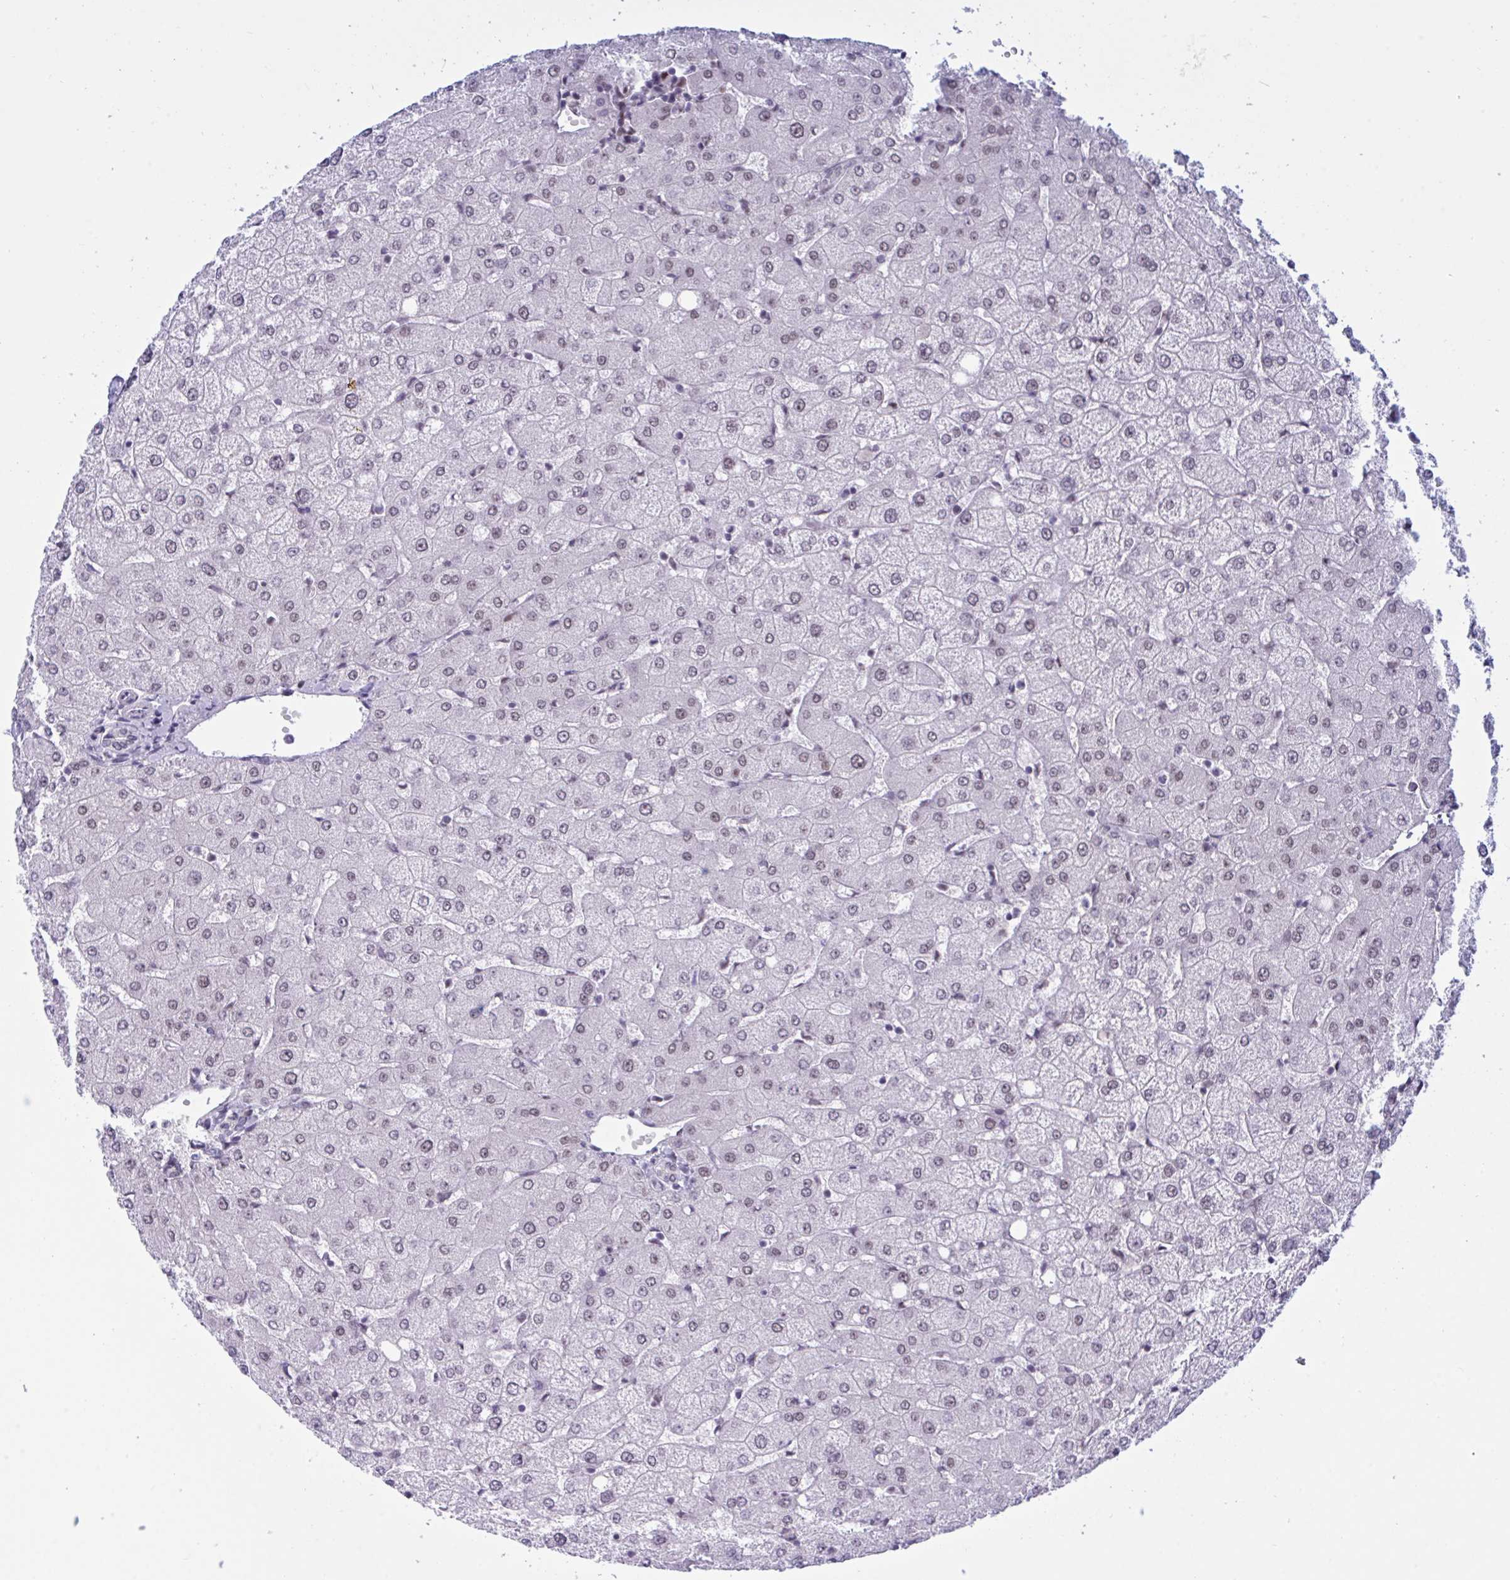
{"staining": {"intensity": "negative", "quantity": "none", "location": "none"}, "tissue": "liver", "cell_type": "Cholangiocytes", "image_type": "normal", "snomed": [{"axis": "morphology", "description": "Normal tissue, NOS"}, {"axis": "topography", "description": "Liver"}], "caption": "Immunohistochemistry (IHC) of benign liver exhibits no staining in cholangiocytes. The staining was performed using DAB (3,3'-diaminobenzidine) to visualize the protein expression in brown, while the nuclei were stained in blue with hematoxylin (Magnification: 20x).", "gene": "PPP1R10", "patient": {"sex": "female", "age": 54}}